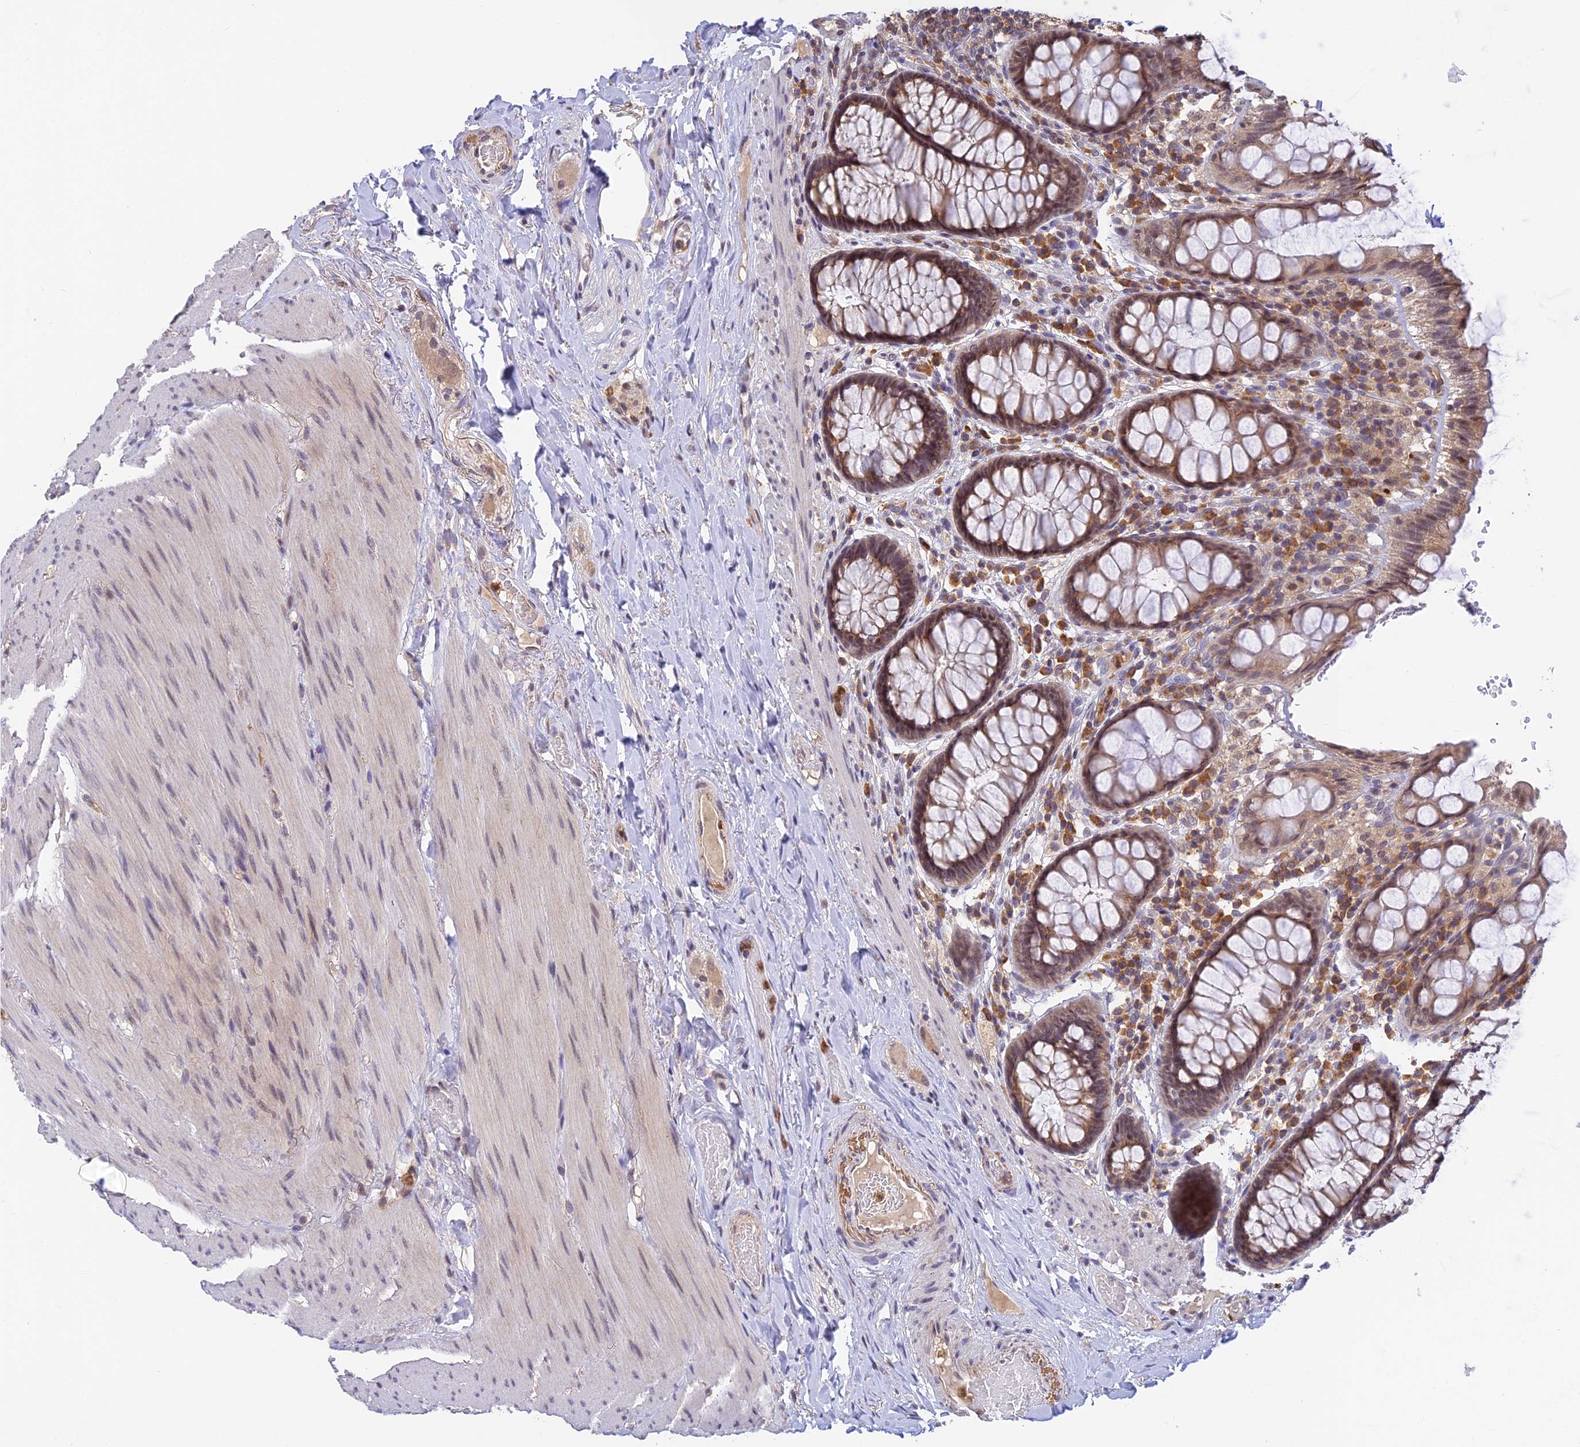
{"staining": {"intensity": "moderate", "quantity": ">75%", "location": "cytoplasmic/membranous,nuclear"}, "tissue": "rectum", "cell_type": "Glandular cells", "image_type": "normal", "snomed": [{"axis": "morphology", "description": "Normal tissue, NOS"}, {"axis": "topography", "description": "Rectum"}], "caption": "Immunohistochemistry (IHC) (DAB (3,3'-diaminobenzidine)) staining of normal human rectum reveals moderate cytoplasmic/membranous,nuclear protein staining in about >75% of glandular cells.", "gene": "PEX16", "patient": {"sex": "male", "age": 83}}